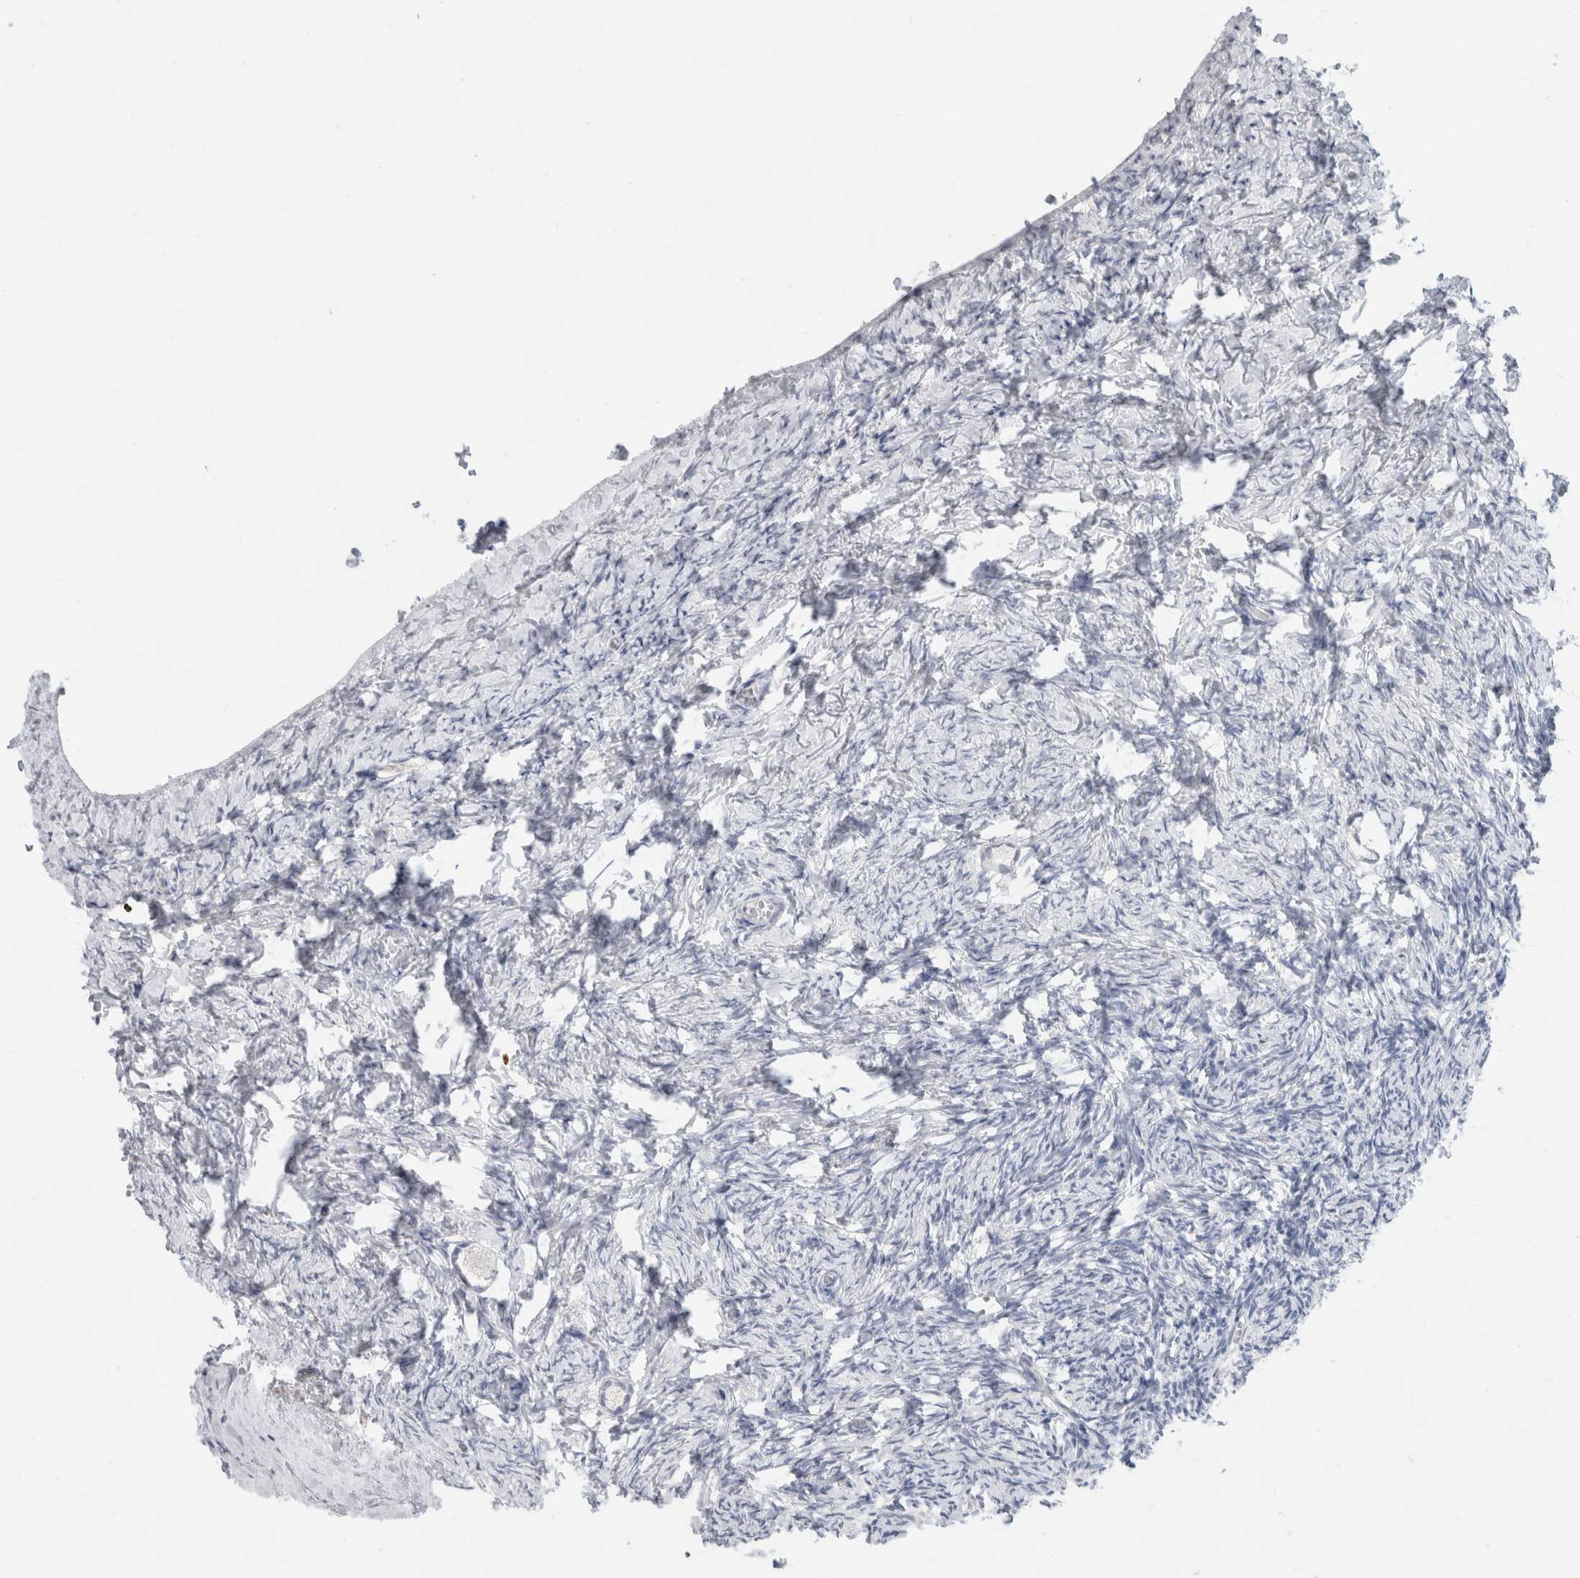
{"staining": {"intensity": "negative", "quantity": "none", "location": "none"}, "tissue": "ovary", "cell_type": "Follicle cells", "image_type": "normal", "snomed": [{"axis": "morphology", "description": "Normal tissue, NOS"}, {"axis": "topography", "description": "Ovary"}], "caption": "Ovary stained for a protein using immunohistochemistry (IHC) reveals no staining follicle cells.", "gene": "BCAN", "patient": {"sex": "female", "age": 27}}